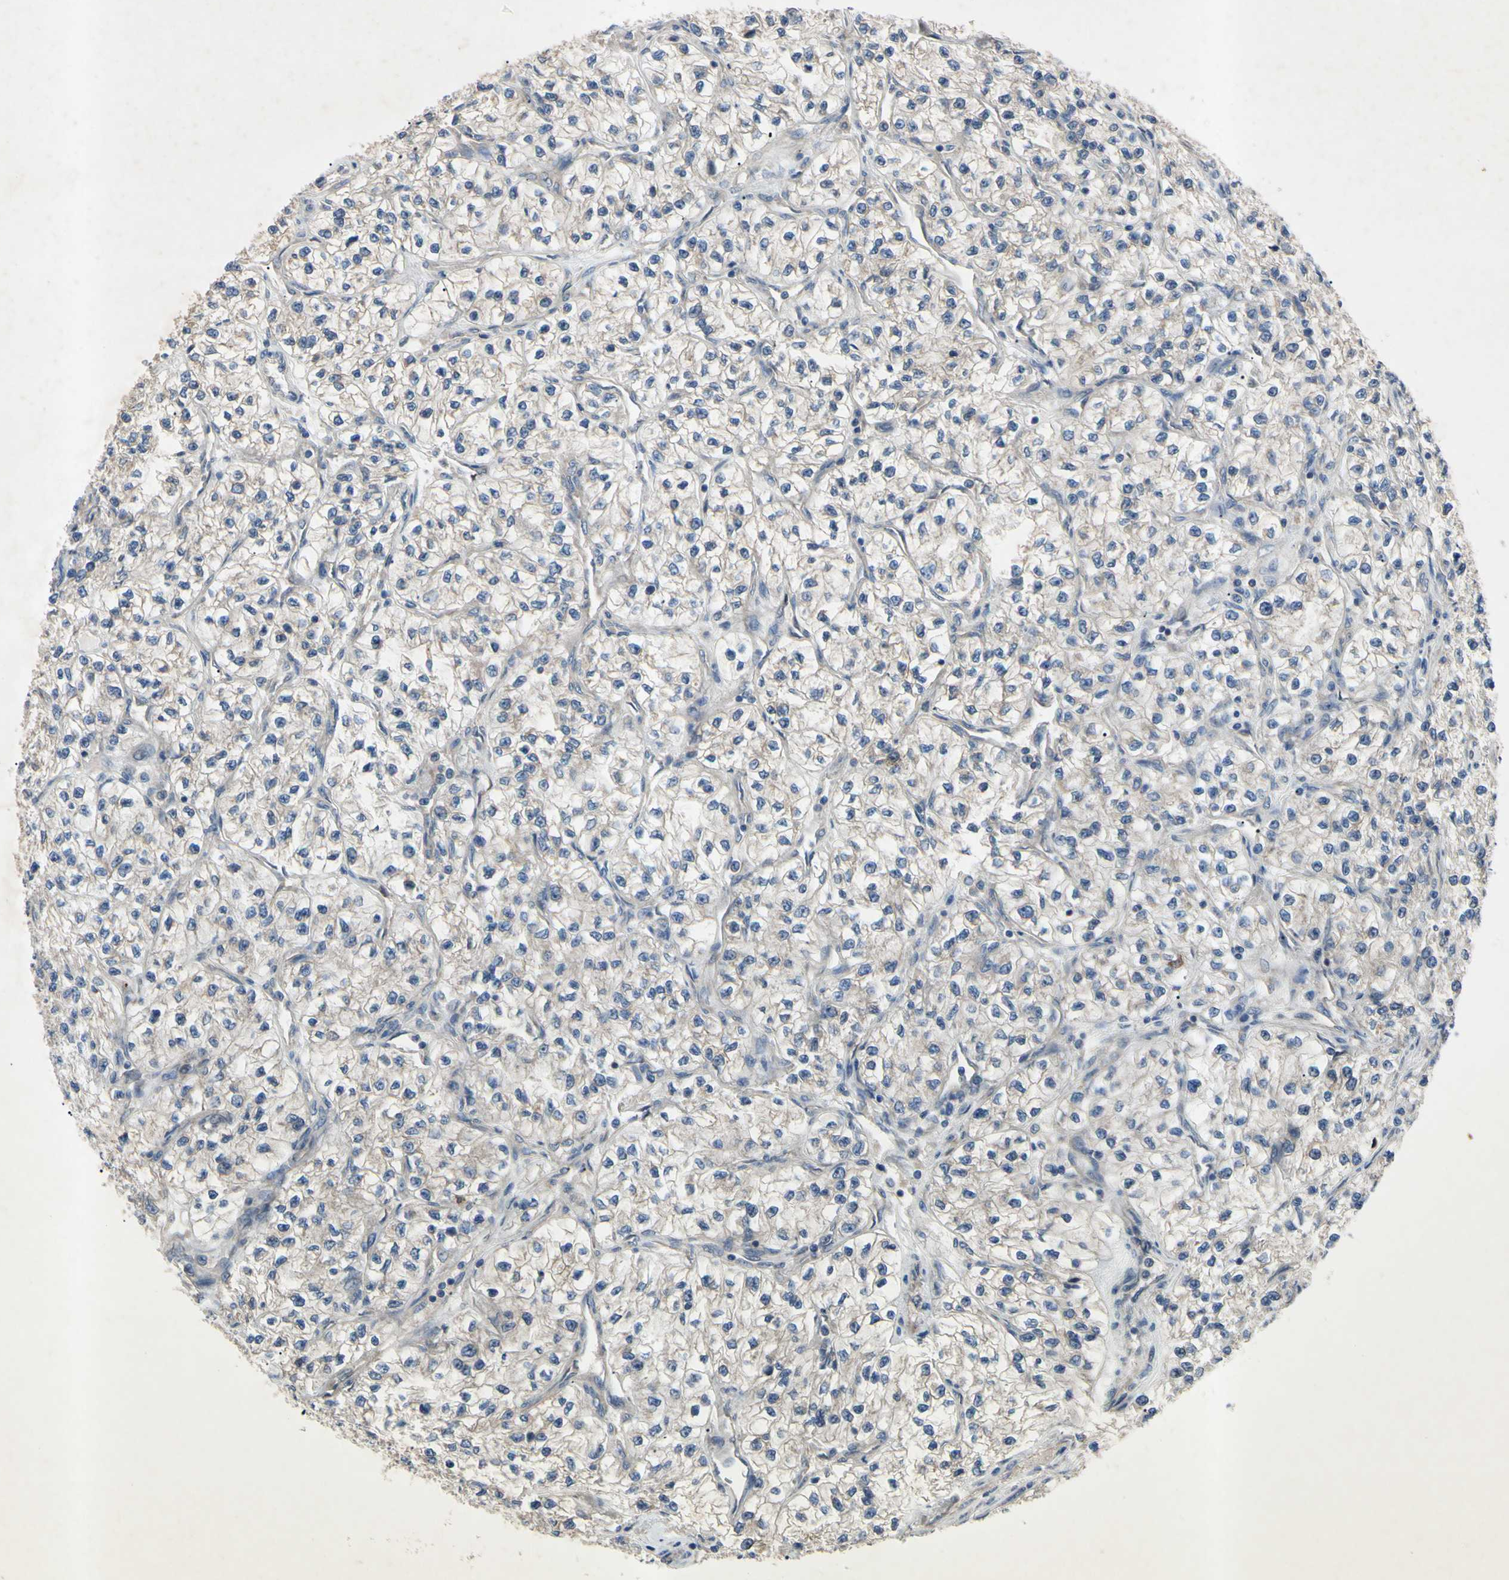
{"staining": {"intensity": "weak", "quantity": "<25%", "location": "cytoplasmic/membranous"}, "tissue": "renal cancer", "cell_type": "Tumor cells", "image_type": "cancer", "snomed": [{"axis": "morphology", "description": "Adenocarcinoma, NOS"}, {"axis": "topography", "description": "Kidney"}], "caption": "This is an IHC image of renal cancer. There is no expression in tumor cells.", "gene": "HILPDA", "patient": {"sex": "female", "age": 57}}